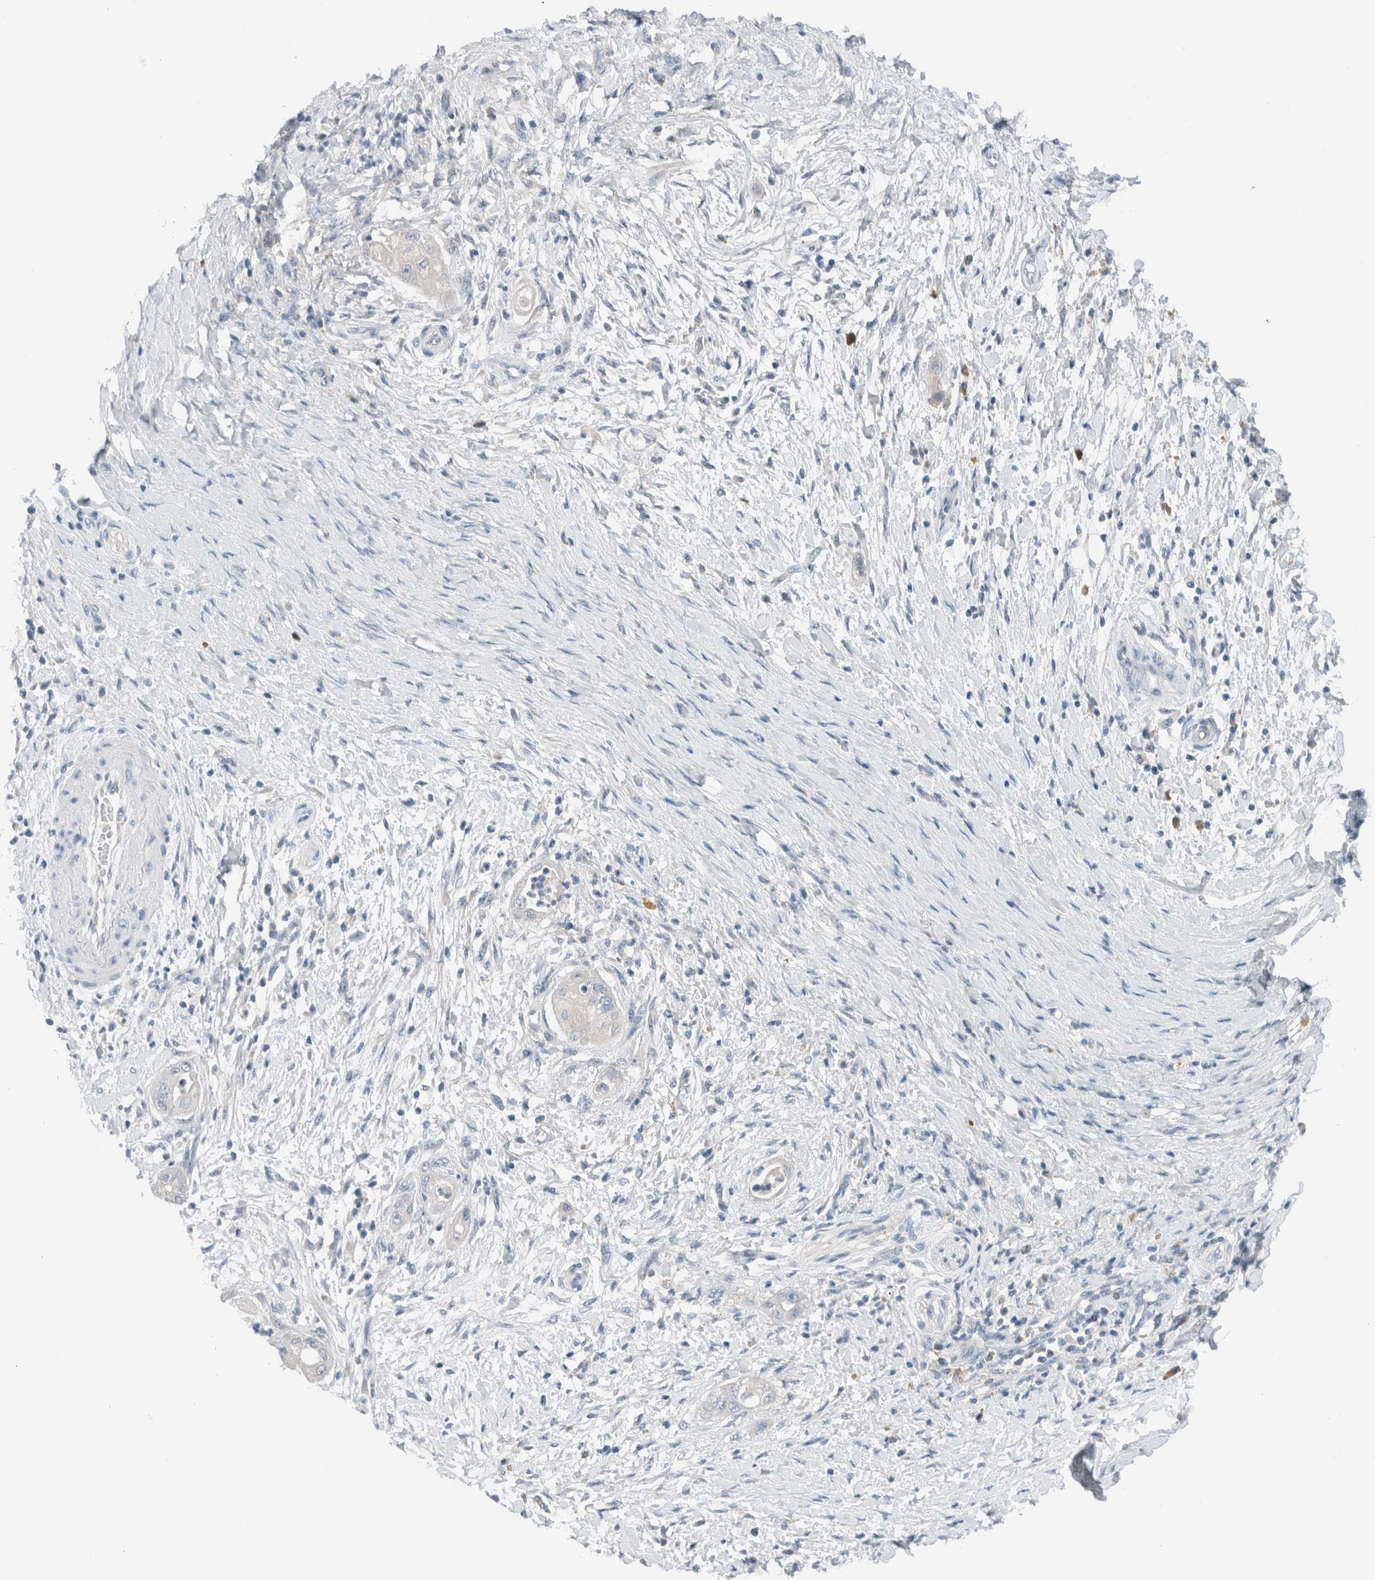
{"staining": {"intensity": "negative", "quantity": "none", "location": "none"}, "tissue": "pancreatic cancer", "cell_type": "Tumor cells", "image_type": "cancer", "snomed": [{"axis": "morphology", "description": "Adenocarcinoma, NOS"}, {"axis": "topography", "description": "Pancreas"}], "caption": "The immunohistochemistry (IHC) micrograph has no significant expression in tumor cells of adenocarcinoma (pancreatic) tissue. (DAB immunohistochemistry visualized using brightfield microscopy, high magnification).", "gene": "DUOX1", "patient": {"sex": "male", "age": 58}}